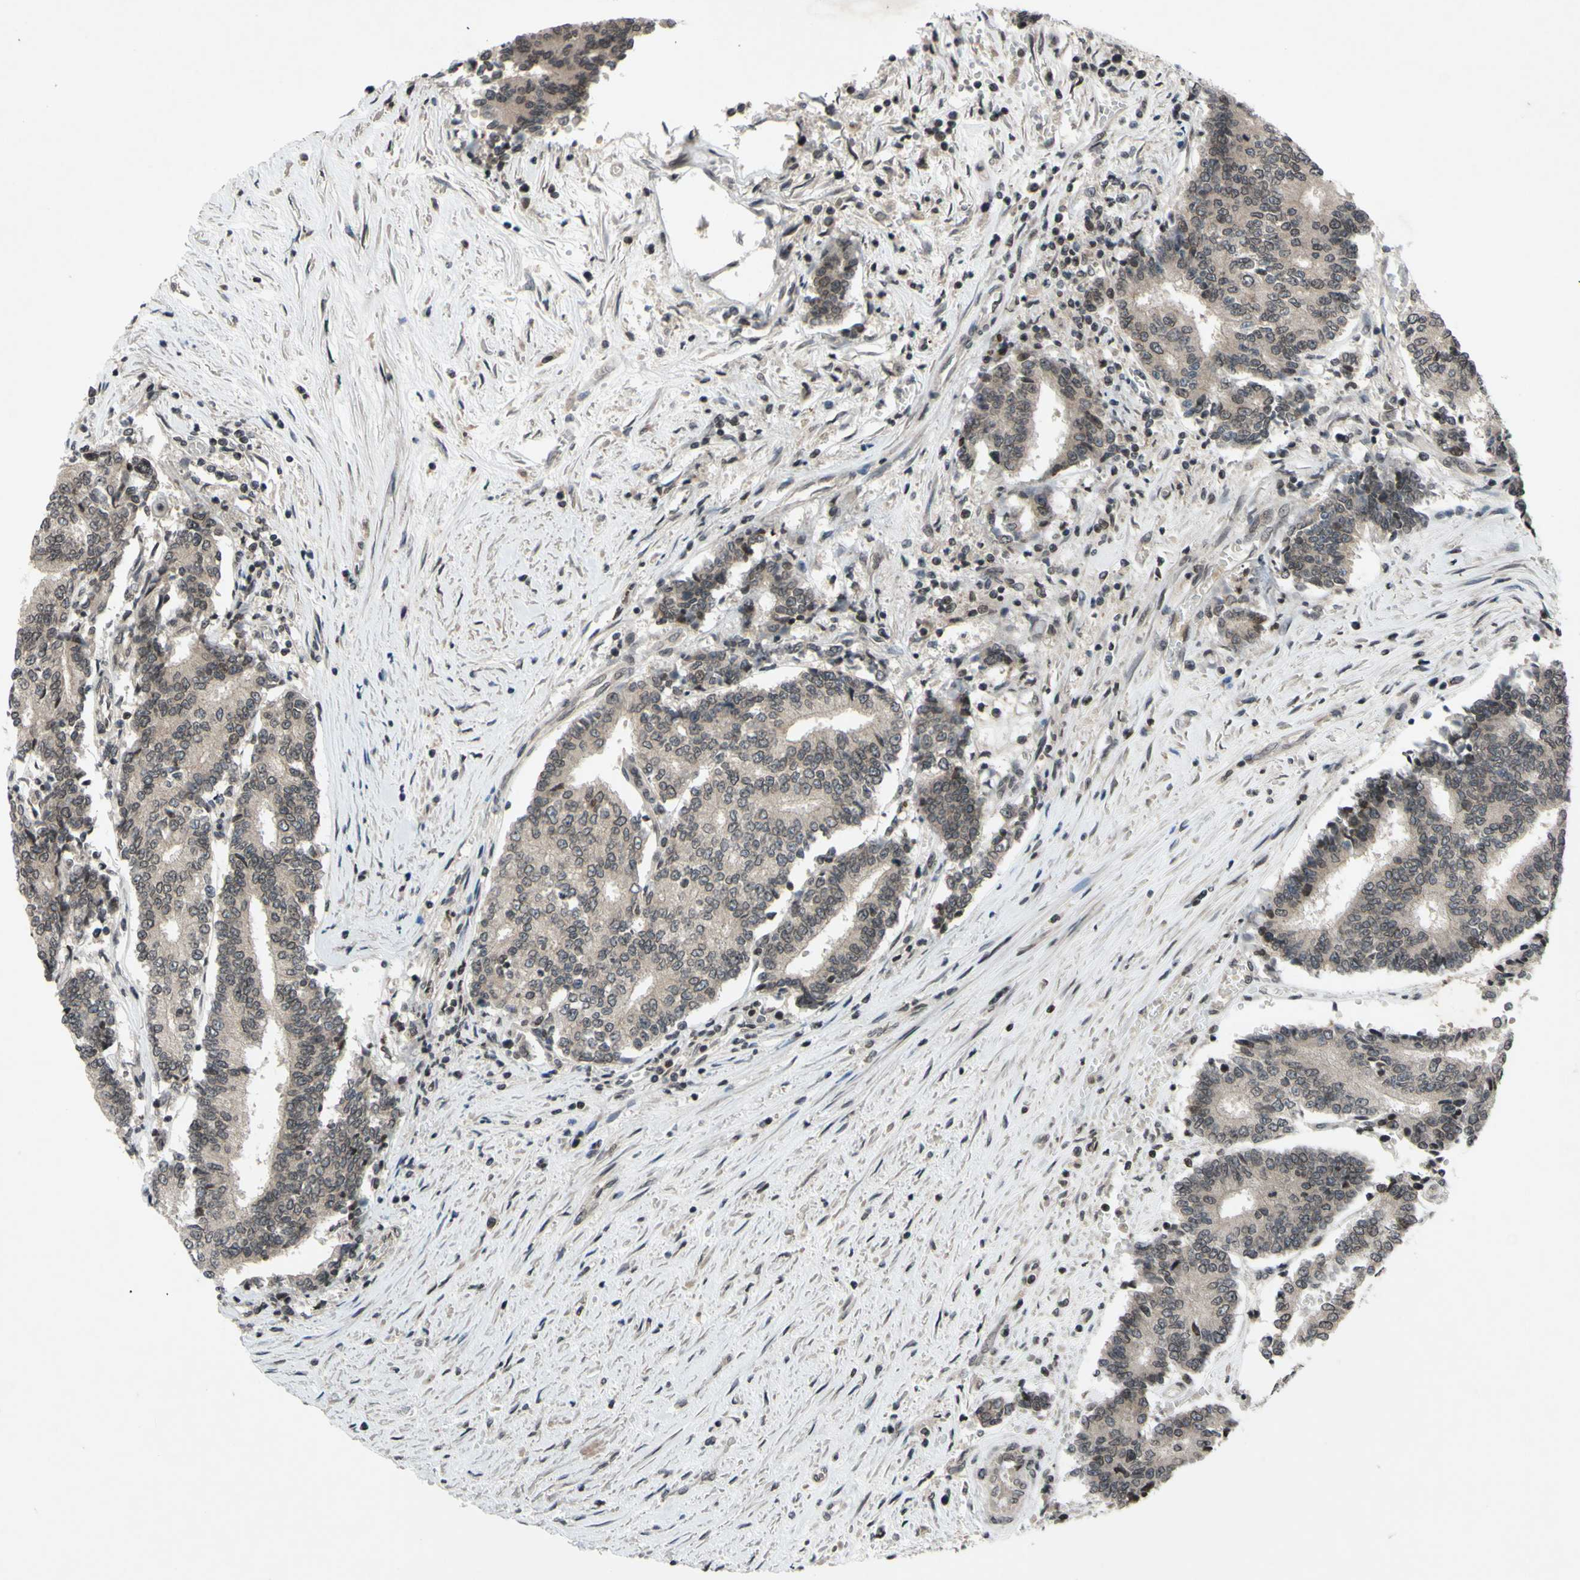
{"staining": {"intensity": "weak", "quantity": "25%-75%", "location": "cytoplasmic/membranous,nuclear"}, "tissue": "prostate cancer", "cell_type": "Tumor cells", "image_type": "cancer", "snomed": [{"axis": "morphology", "description": "Normal tissue, NOS"}, {"axis": "morphology", "description": "Adenocarcinoma, High grade"}, {"axis": "topography", "description": "Prostate"}, {"axis": "topography", "description": "Seminal veicle"}], "caption": "There is low levels of weak cytoplasmic/membranous and nuclear staining in tumor cells of high-grade adenocarcinoma (prostate), as demonstrated by immunohistochemical staining (brown color).", "gene": "XPO1", "patient": {"sex": "male", "age": 55}}